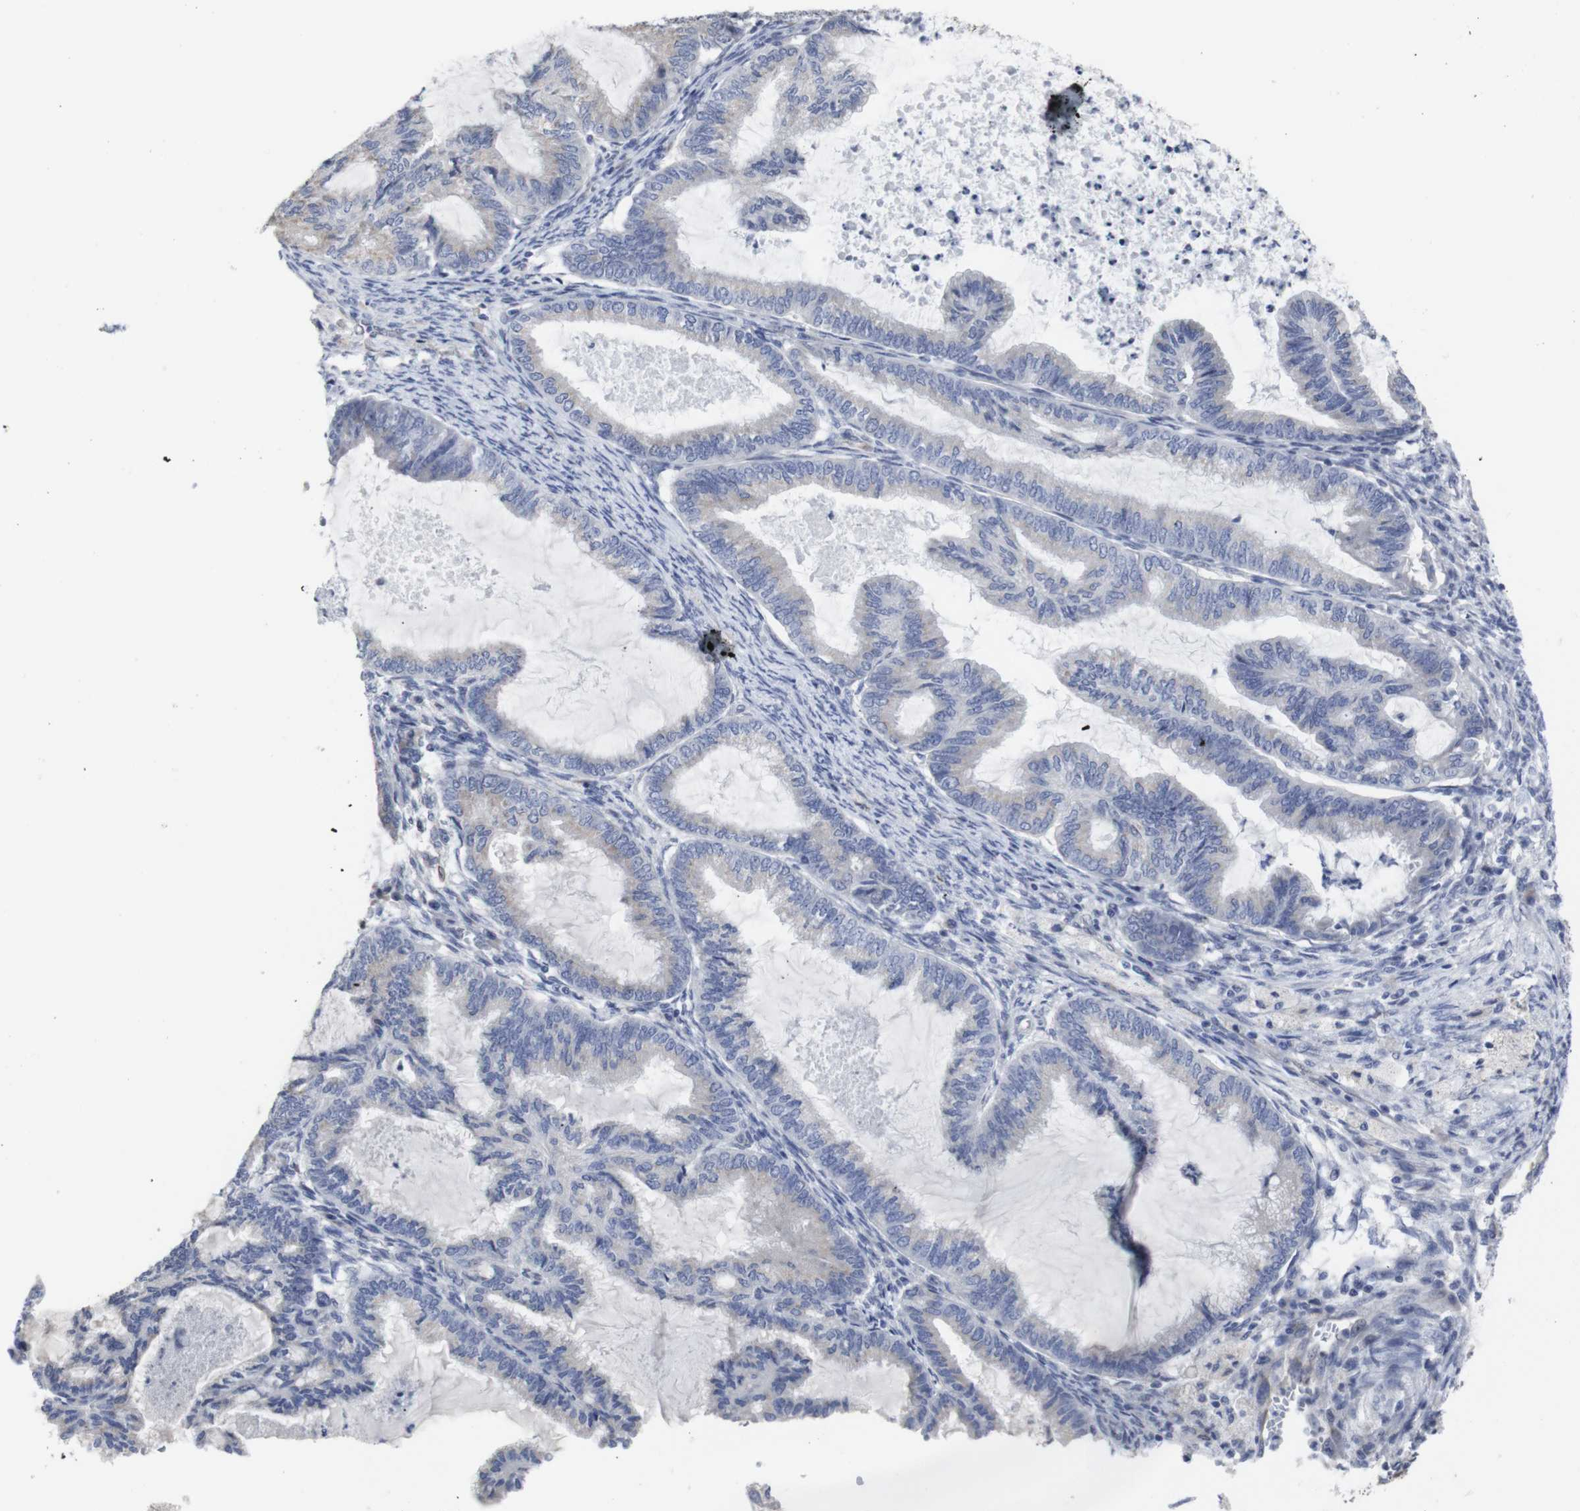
{"staining": {"intensity": "negative", "quantity": "none", "location": "none"}, "tissue": "cervical cancer", "cell_type": "Tumor cells", "image_type": "cancer", "snomed": [{"axis": "morphology", "description": "Normal tissue, NOS"}, {"axis": "morphology", "description": "Adenocarcinoma, NOS"}, {"axis": "topography", "description": "Cervix"}, {"axis": "topography", "description": "Endometrium"}], "caption": "An image of human adenocarcinoma (cervical) is negative for staining in tumor cells.", "gene": "SNCG", "patient": {"sex": "female", "age": 86}}